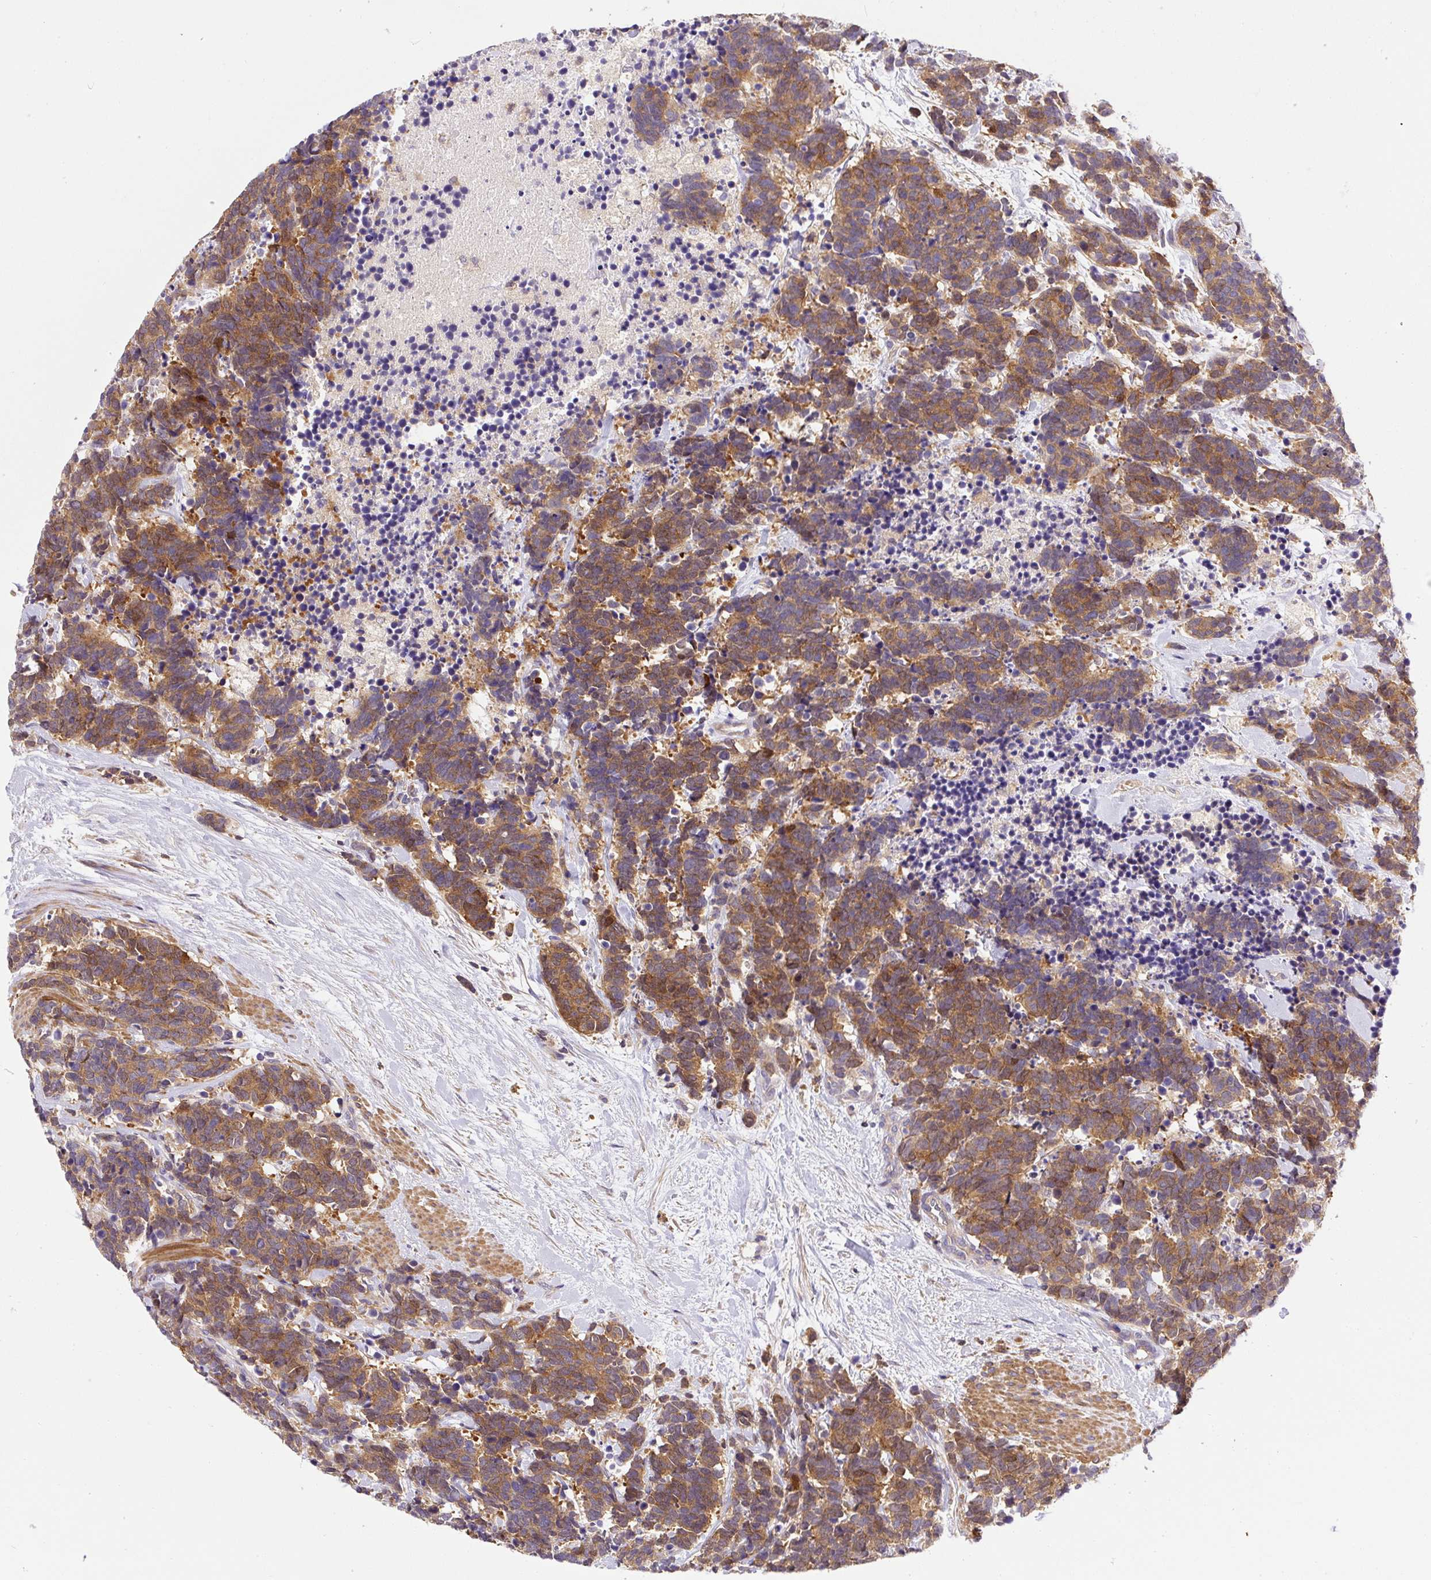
{"staining": {"intensity": "moderate", "quantity": ">75%", "location": "cytoplasmic/membranous"}, "tissue": "carcinoid", "cell_type": "Tumor cells", "image_type": "cancer", "snomed": [{"axis": "morphology", "description": "Carcinoma, NOS"}, {"axis": "morphology", "description": "Carcinoid, malignant, NOS"}, {"axis": "topography", "description": "Prostate"}], "caption": "High-power microscopy captured an IHC image of carcinoid (malignant), revealing moderate cytoplasmic/membranous expression in about >75% of tumor cells. (DAB (3,3'-diaminobenzidine) = brown stain, brightfield microscopy at high magnification).", "gene": "CCDC28A", "patient": {"sex": "male", "age": 57}}